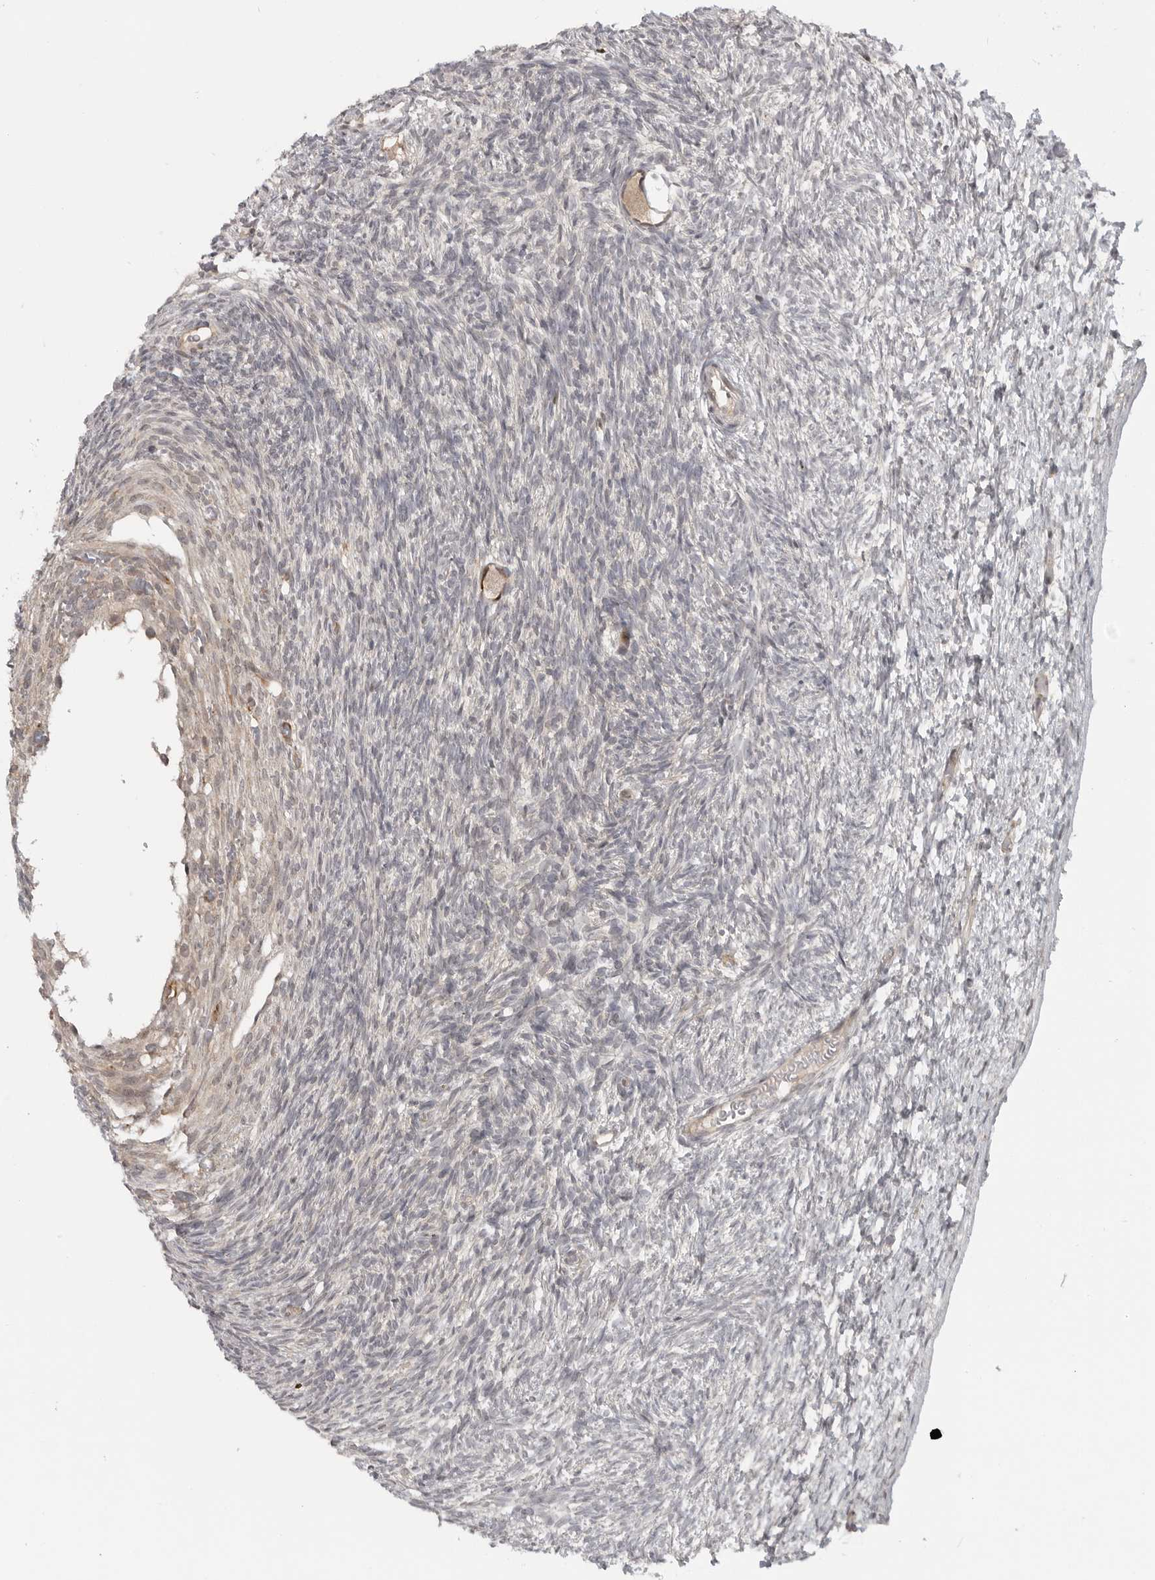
{"staining": {"intensity": "weak", "quantity": ">75%", "location": "cytoplasmic/membranous"}, "tissue": "ovary", "cell_type": "Follicle cells", "image_type": "normal", "snomed": [{"axis": "morphology", "description": "Normal tissue, NOS"}, {"axis": "topography", "description": "Ovary"}], "caption": "High-magnification brightfield microscopy of unremarkable ovary stained with DAB (brown) and counterstained with hematoxylin (blue). follicle cells exhibit weak cytoplasmic/membranous expression is present in approximately>75% of cells. The staining was performed using DAB to visualize the protein expression in brown, while the nuclei were stained in blue with hematoxylin (Magnification: 20x).", "gene": "CEP295NL", "patient": {"sex": "female", "age": 34}}